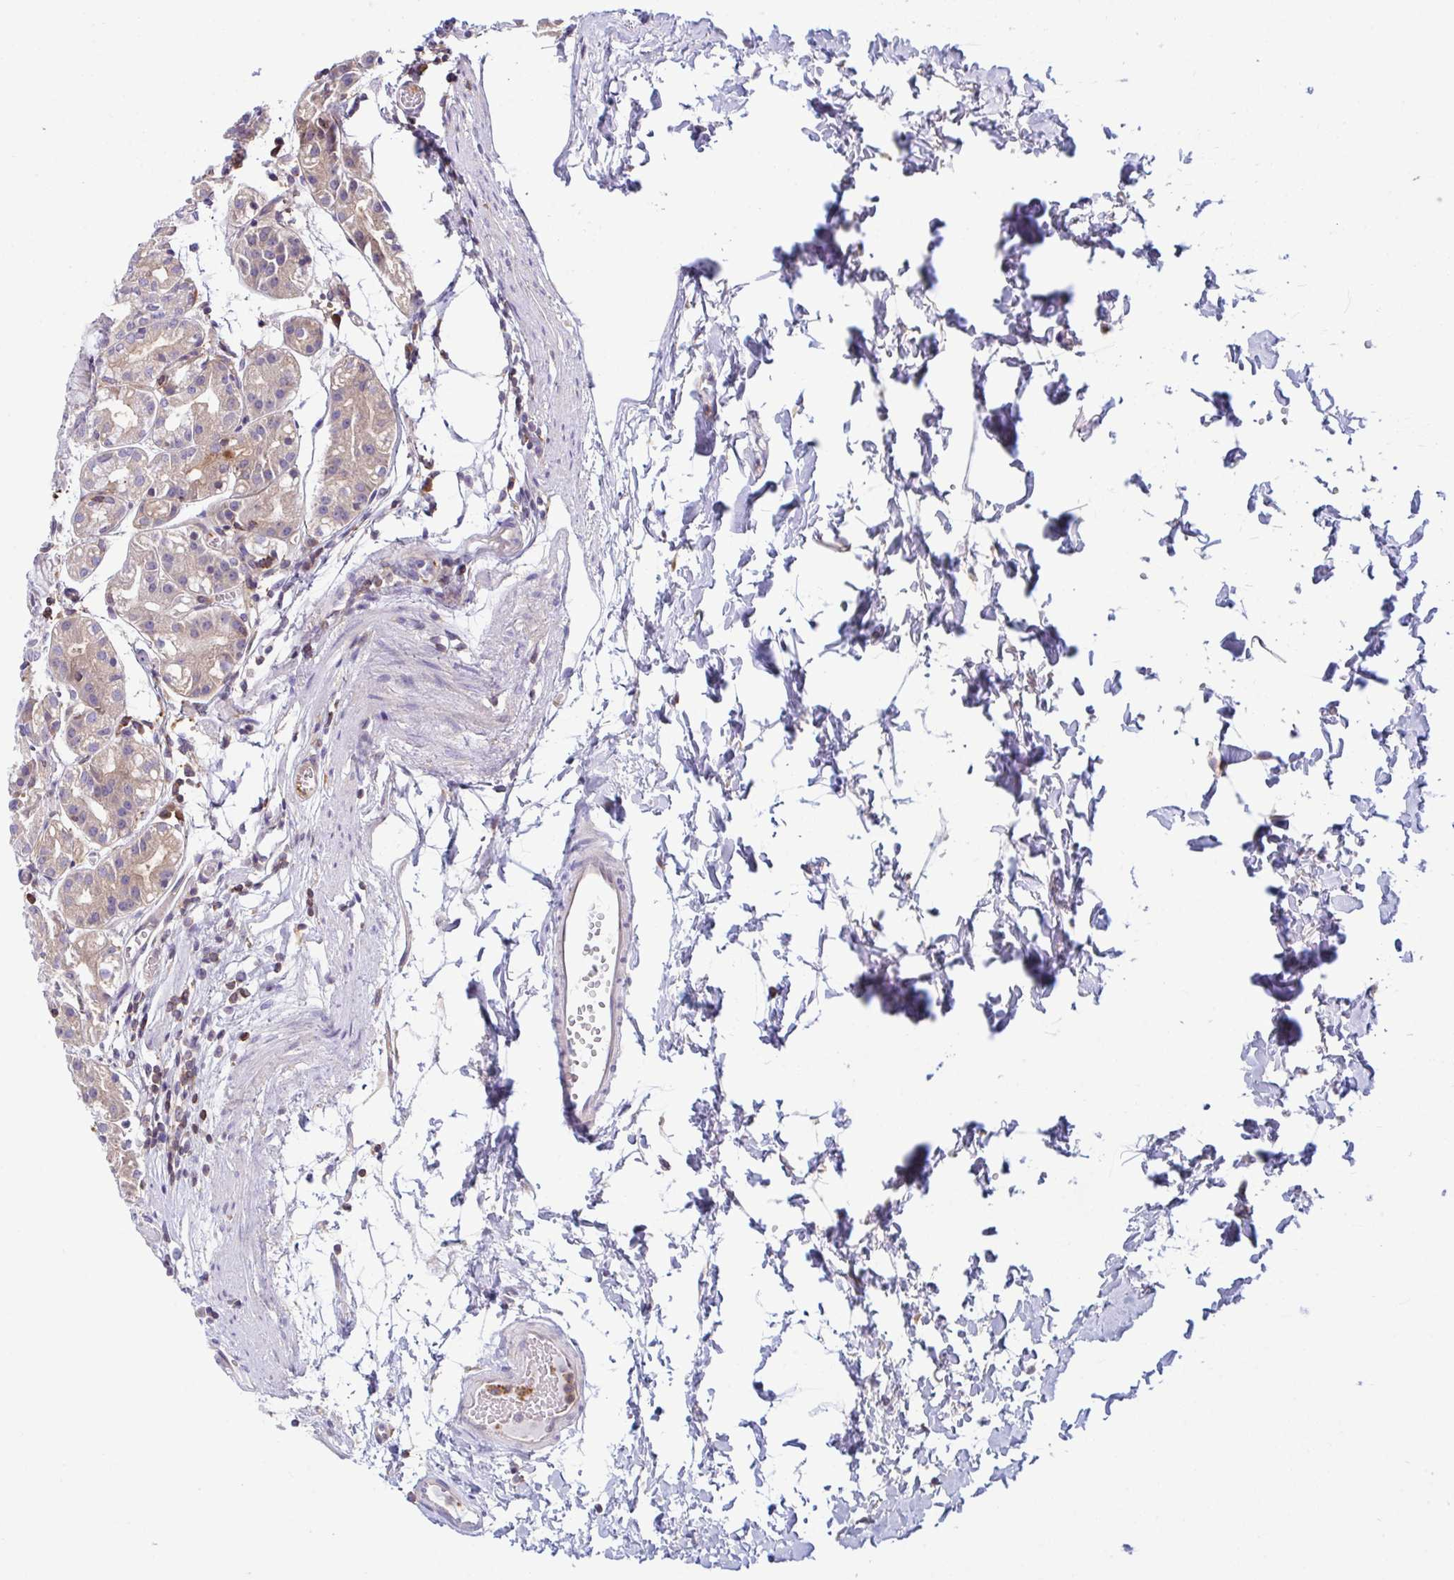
{"staining": {"intensity": "weak", "quantity": "25%-75%", "location": "cytoplasmic/membranous"}, "tissue": "stomach", "cell_type": "Glandular cells", "image_type": "normal", "snomed": [{"axis": "morphology", "description": "Normal tissue, NOS"}, {"axis": "topography", "description": "Stomach"}], "caption": "An immunohistochemistry histopathology image of unremarkable tissue is shown. Protein staining in brown shows weak cytoplasmic/membranous positivity in stomach within glandular cells.", "gene": "TSC22D3", "patient": {"sex": "female", "age": 57}}